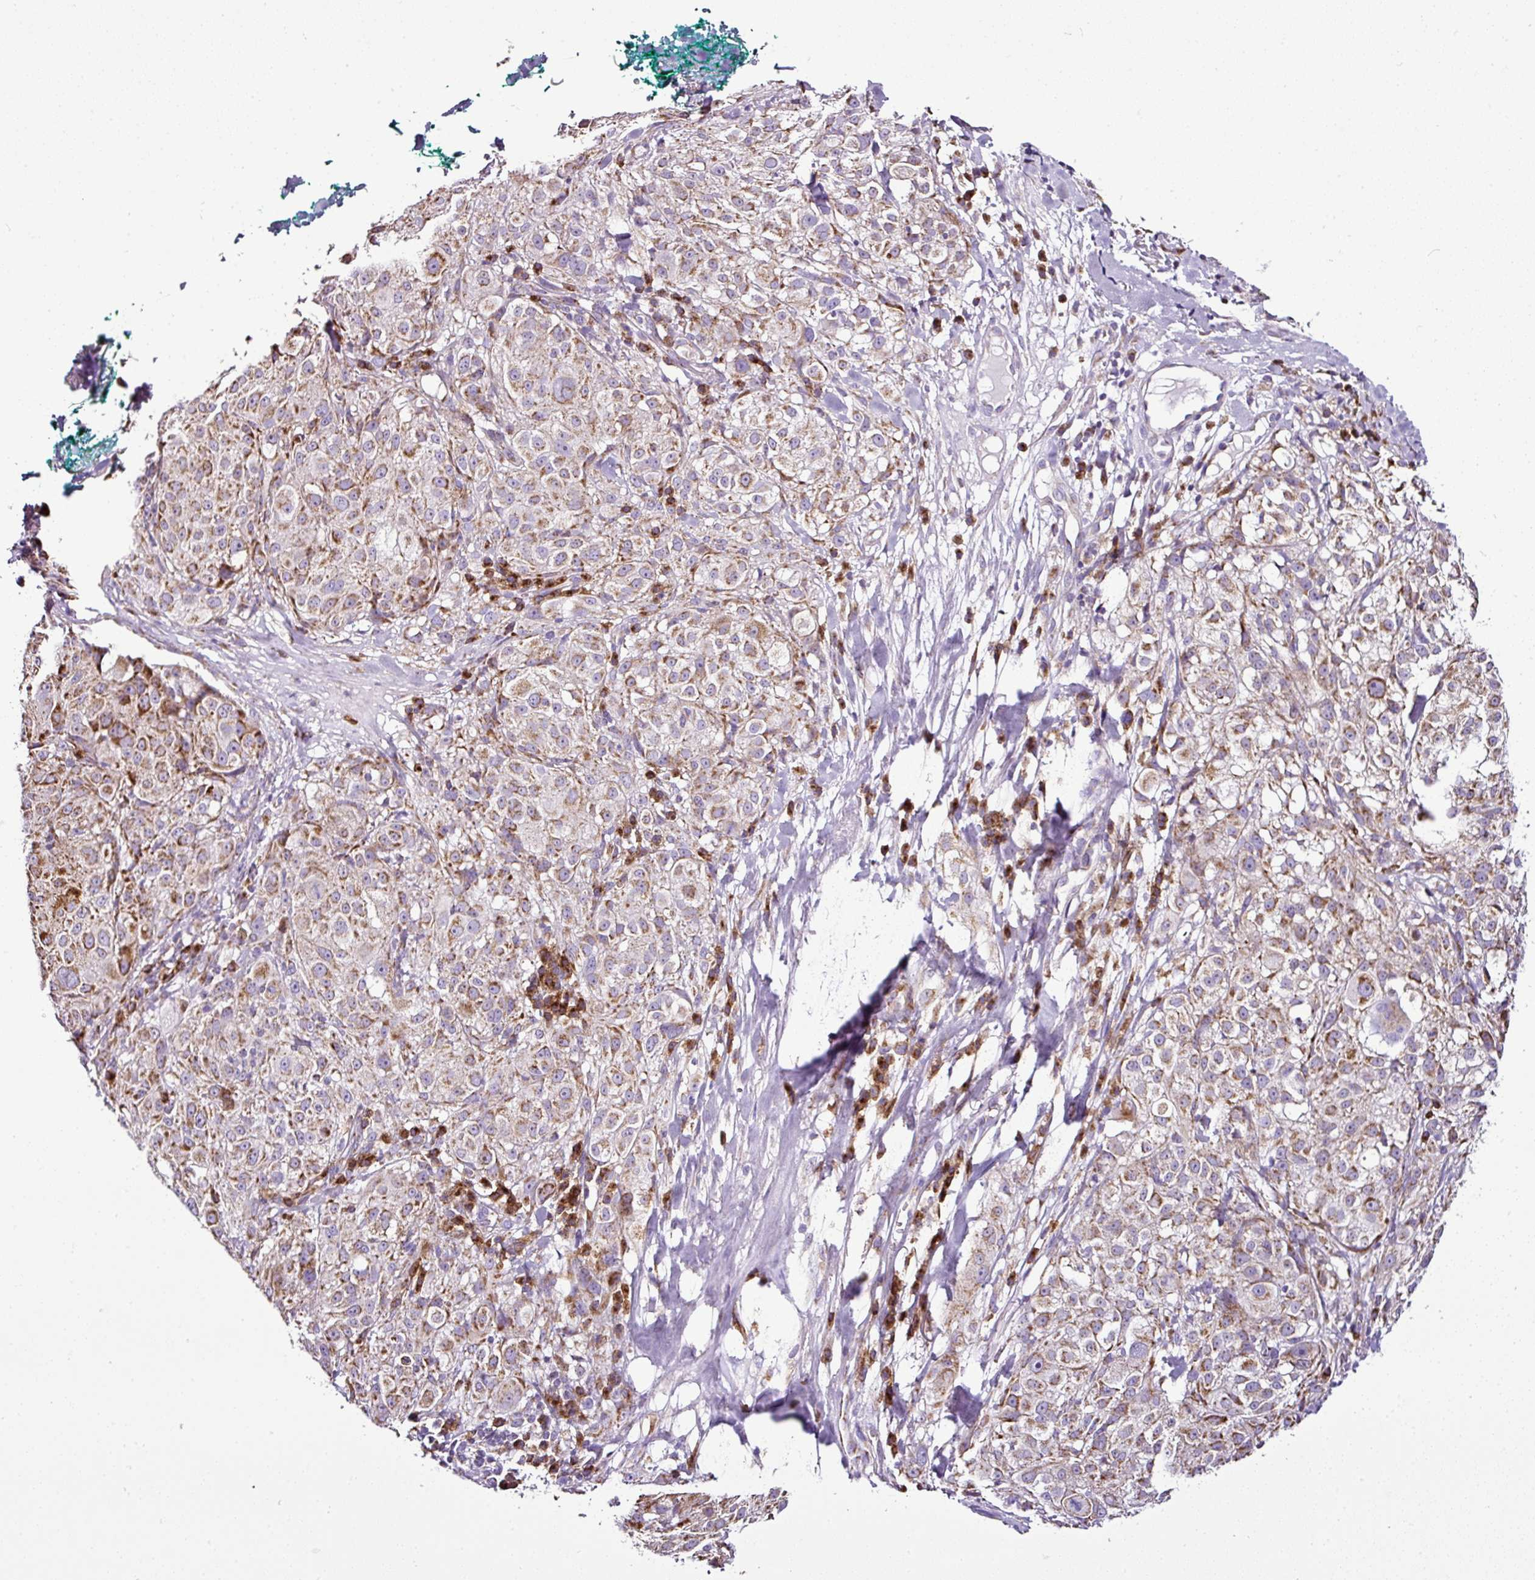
{"staining": {"intensity": "moderate", "quantity": ">75%", "location": "cytoplasmic/membranous"}, "tissue": "melanoma", "cell_type": "Tumor cells", "image_type": "cancer", "snomed": [{"axis": "morphology", "description": "Necrosis, NOS"}, {"axis": "morphology", "description": "Malignant melanoma, NOS"}, {"axis": "topography", "description": "Skin"}], "caption": "Protein analysis of malignant melanoma tissue demonstrates moderate cytoplasmic/membranous positivity in about >75% of tumor cells. (DAB (3,3'-diaminobenzidine) = brown stain, brightfield microscopy at high magnification).", "gene": "DPAGT1", "patient": {"sex": "female", "age": 87}}